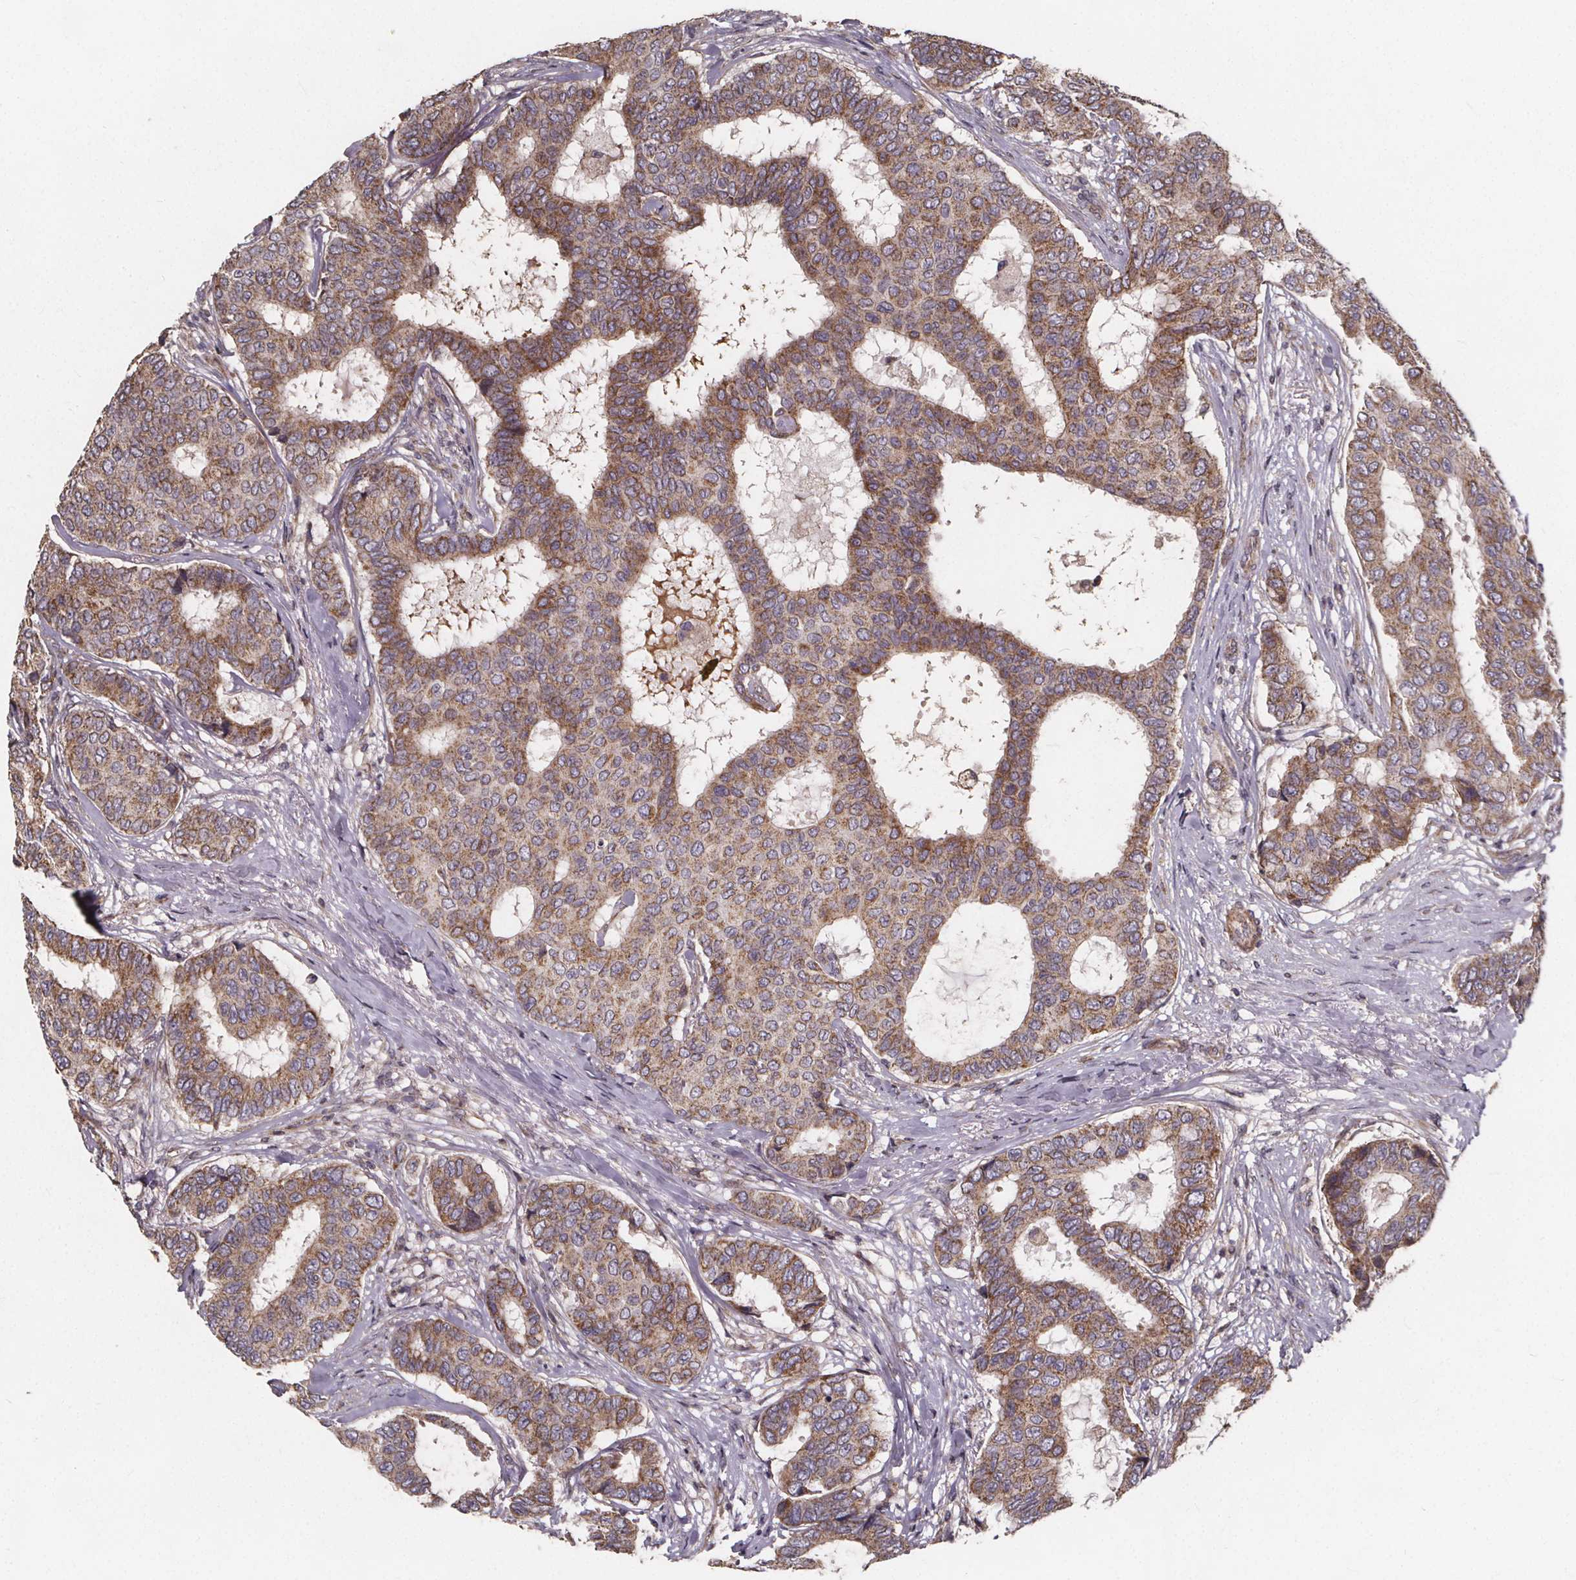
{"staining": {"intensity": "moderate", "quantity": ">75%", "location": "cytoplasmic/membranous"}, "tissue": "breast cancer", "cell_type": "Tumor cells", "image_type": "cancer", "snomed": [{"axis": "morphology", "description": "Duct carcinoma"}, {"axis": "topography", "description": "Breast"}], "caption": "Protein staining of breast infiltrating ductal carcinoma tissue demonstrates moderate cytoplasmic/membranous staining in approximately >75% of tumor cells.", "gene": "YME1L1", "patient": {"sex": "female", "age": 75}}